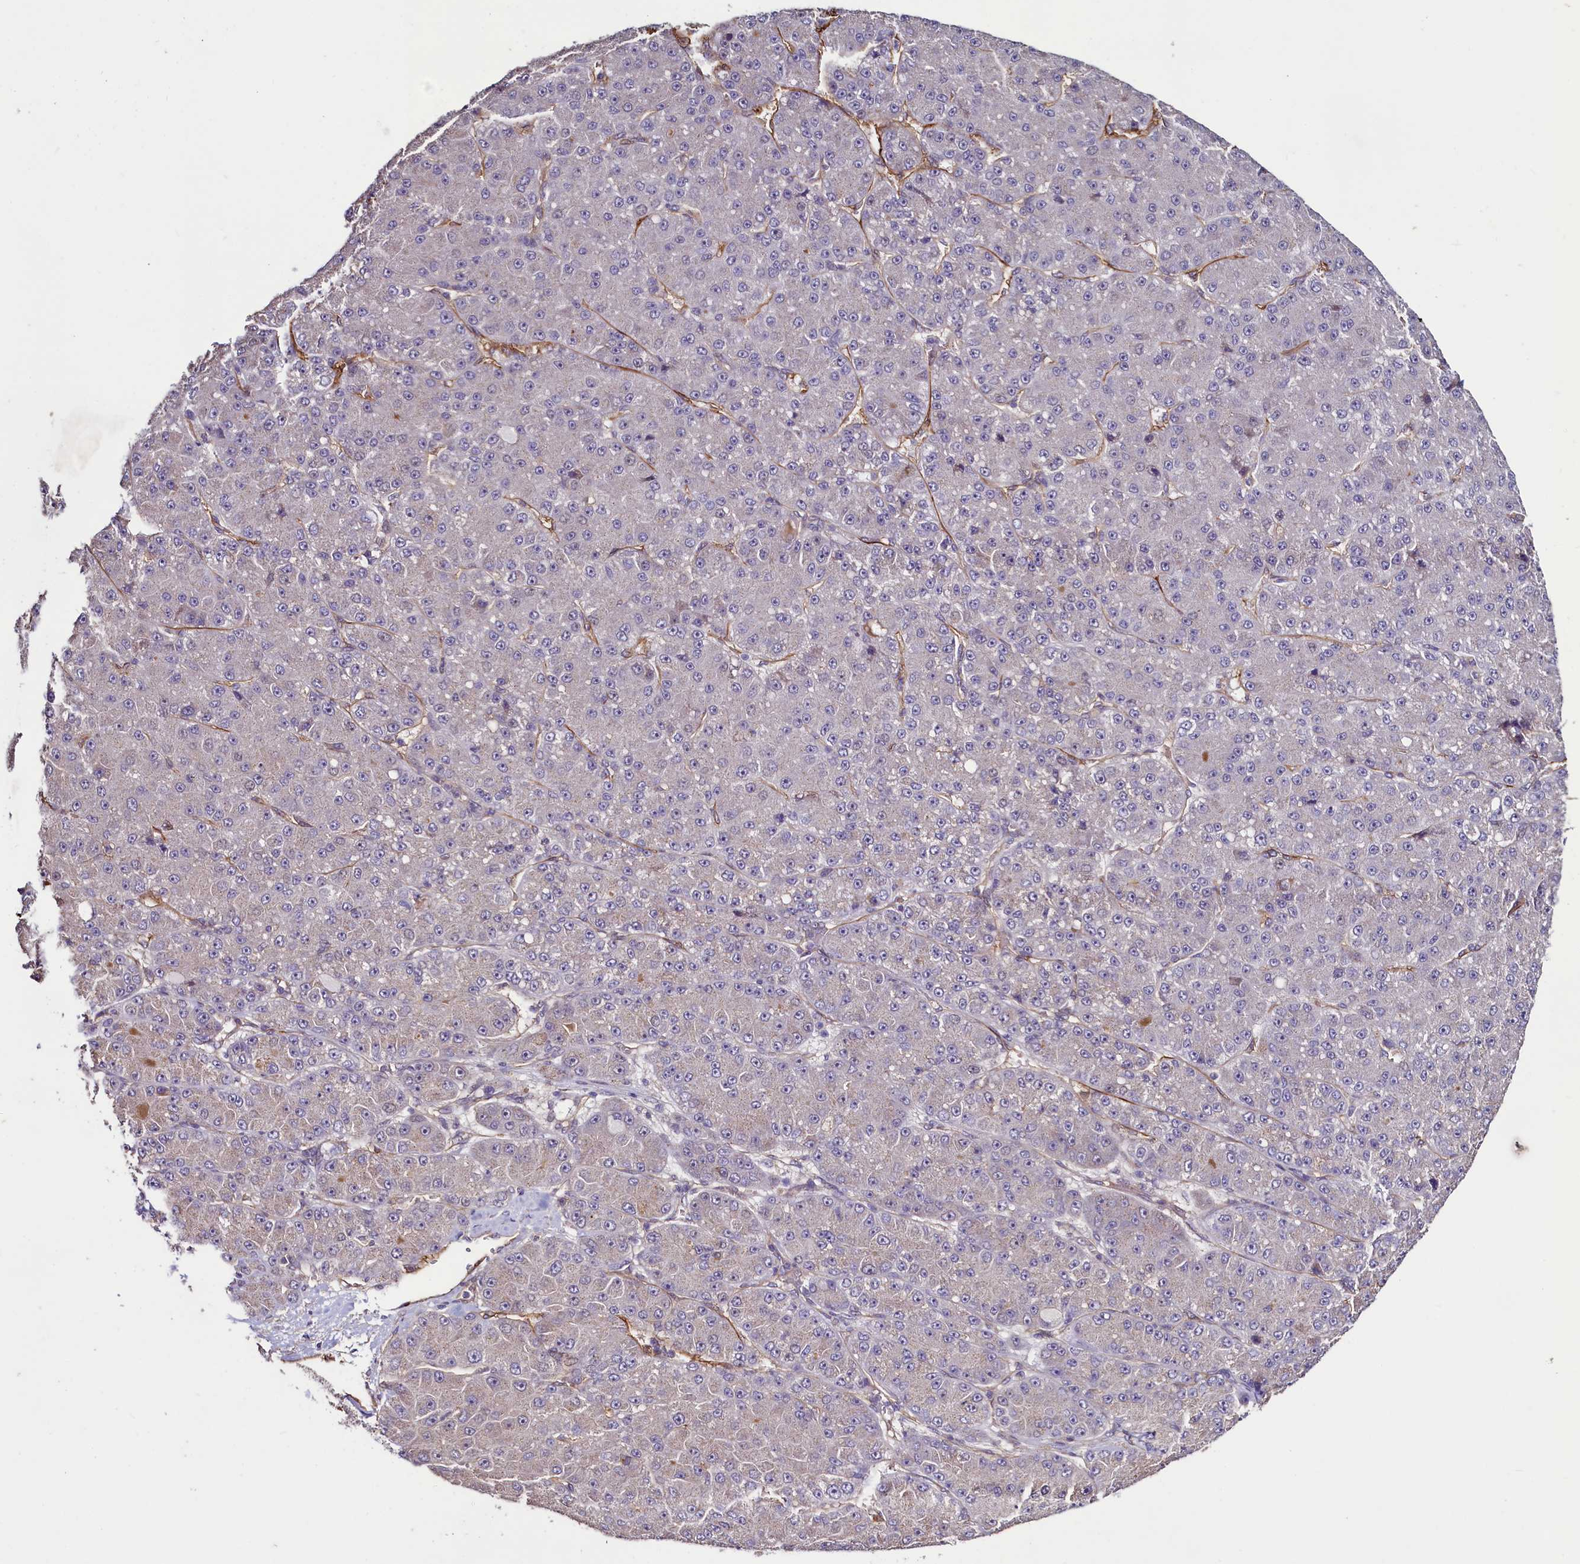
{"staining": {"intensity": "negative", "quantity": "none", "location": "none"}, "tissue": "liver cancer", "cell_type": "Tumor cells", "image_type": "cancer", "snomed": [{"axis": "morphology", "description": "Carcinoma, Hepatocellular, NOS"}, {"axis": "topography", "description": "Liver"}], "caption": "A micrograph of liver cancer stained for a protein displays no brown staining in tumor cells.", "gene": "PALM", "patient": {"sex": "male", "age": 67}}